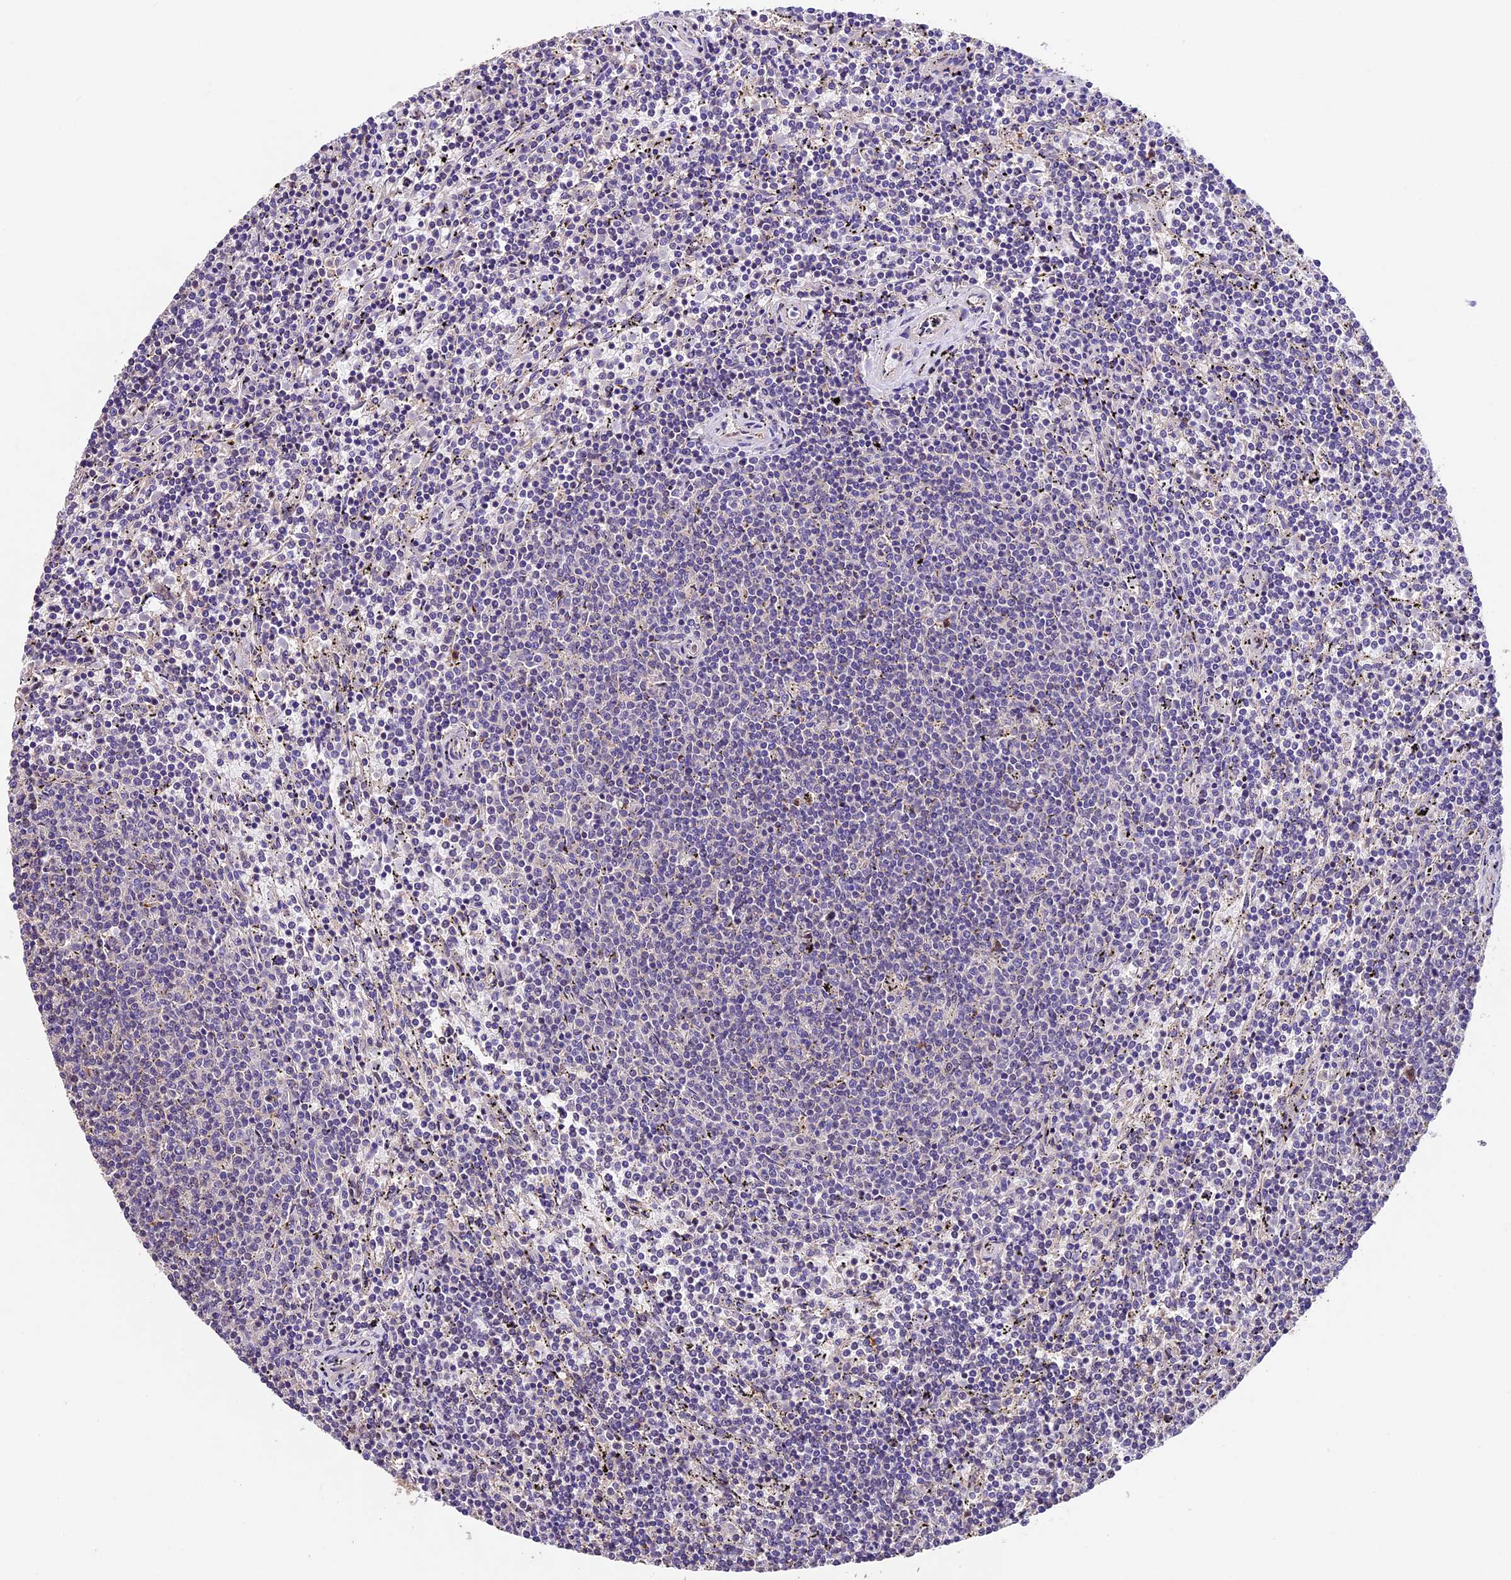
{"staining": {"intensity": "negative", "quantity": "none", "location": "none"}, "tissue": "lymphoma", "cell_type": "Tumor cells", "image_type": "cancer", "snomed": [{"axis": "morphology", "description": "Malignant lymphoma, non-Hodgkin's type, Low grade"}, {"axis": "topography", "description": "Spleen"}], "caption": "Immunohistochemistry image of human lymphoma stained for a protein (brown), which reveals no staining in tumor cells.", "gene": "SBNO2", "patient": {"sex": "female", "age": 50}}